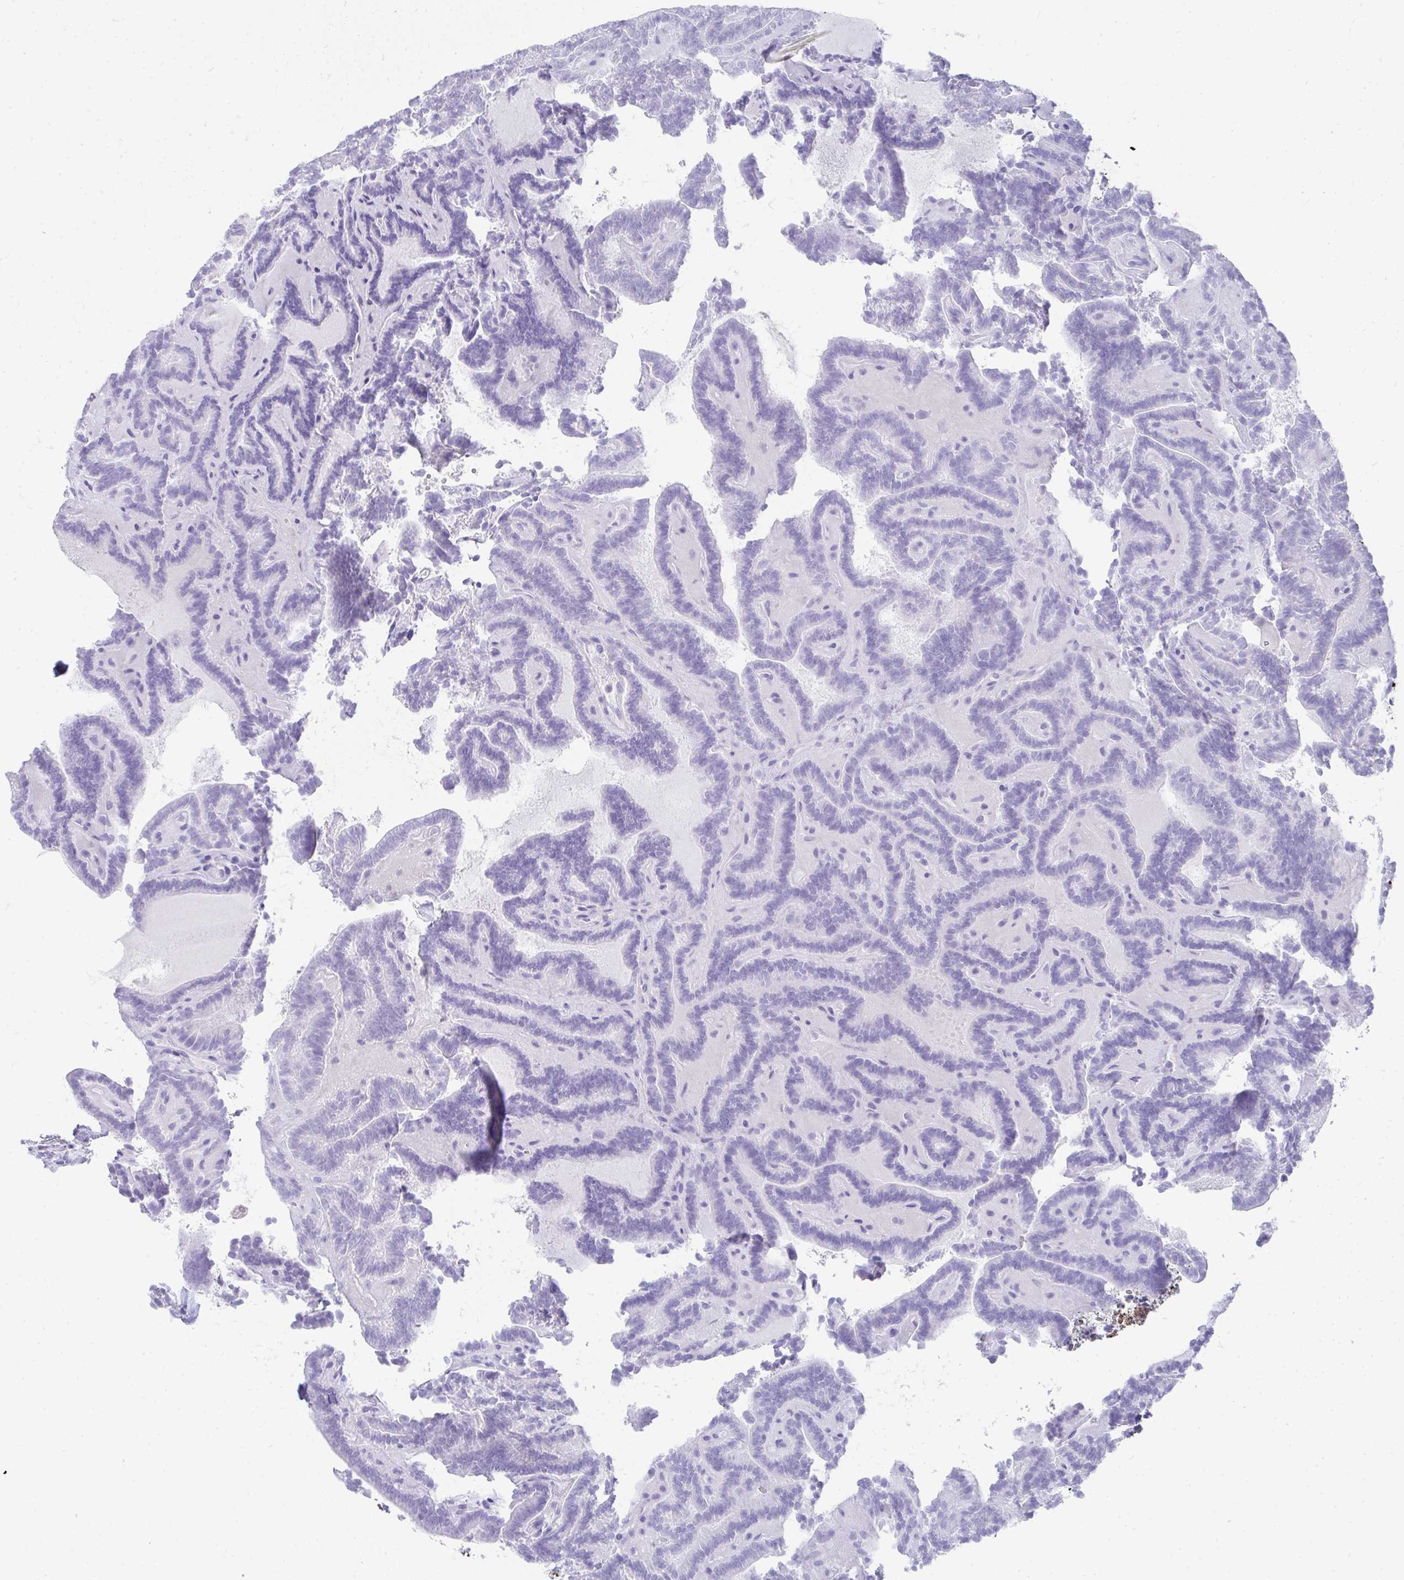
{"staining": {"intensity": "negative", "quantity": "none", "location": "none"}, "tissue": "thyroid cancer", "cell_type": "Tumor cells", "image_type": "cancer", "snomed": [{"axis": "morphology", "description": "Papillary adenocarcinoma, NOS"}, {"axis": "topography", "description": "Thyroid gland"}], "caption": "An image of papillary adenocarcinoma (thyroid) stained for a protein exhibits no brown staining in tumor cells. The staining is performed using DAB (3,3'-diaminobenzidine) brown chromogen with nuclei counter-stained in using hematoxylin.", "gene": "TNNT1", "patient": {"sex": "female", "age": 21}}